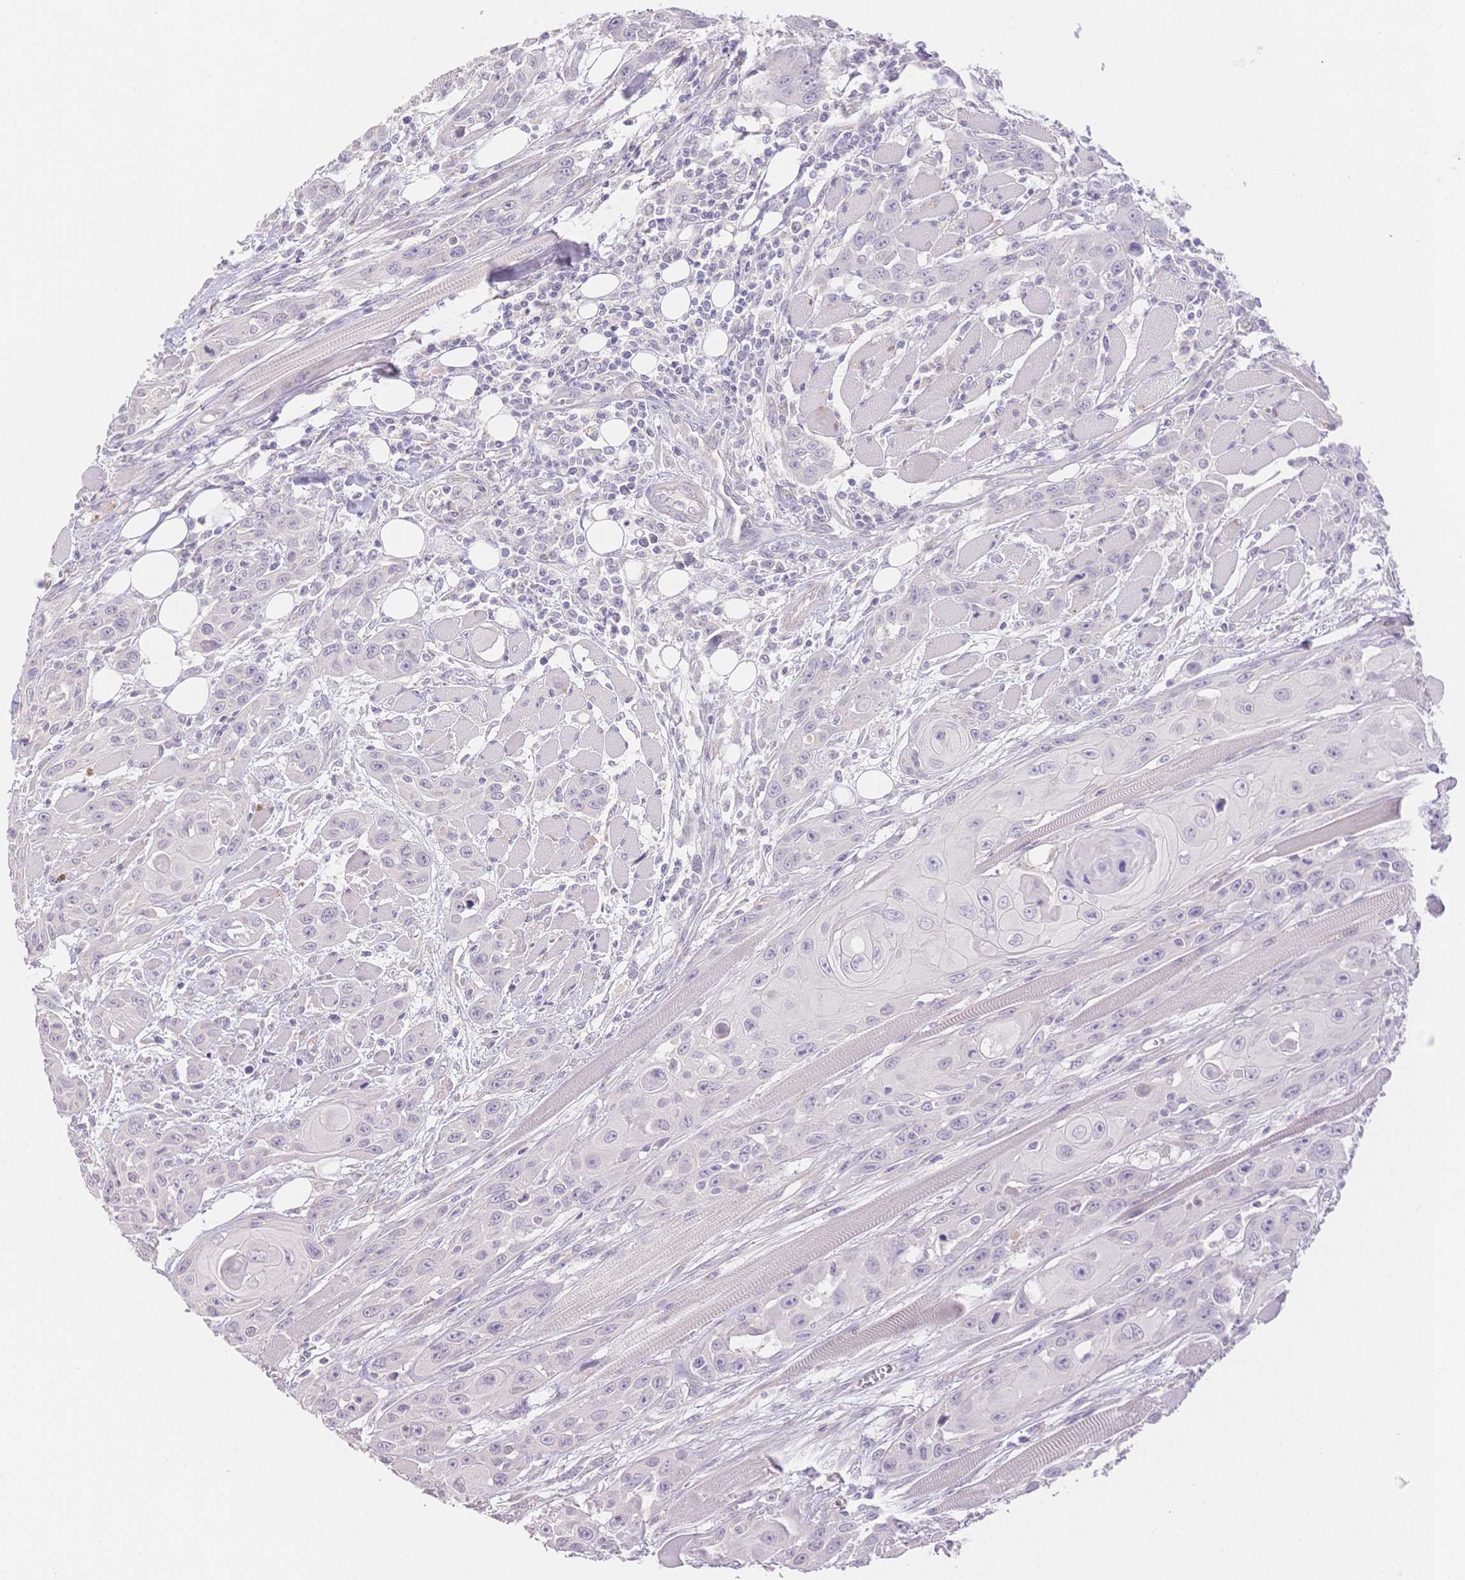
{"staining": {"intensity": "negative", "quantity": "none", "location": "none"}, "tissue": "head and neck cancer", "cell_type": "Tumor cells", "image_type": "cancer", "snomed": [{"axis": "morphology", "description": "Squamous cell carcinoma, NOS"}, {"axis": "topography", "description": "Head-Neck"}], "caption": "Image shows no significant protein expression in tumor cells of head and neck cancer (squamous cell carcinoma).", "gene": "SUV39H2", "patient": {"sex": "female", "age": 80}}